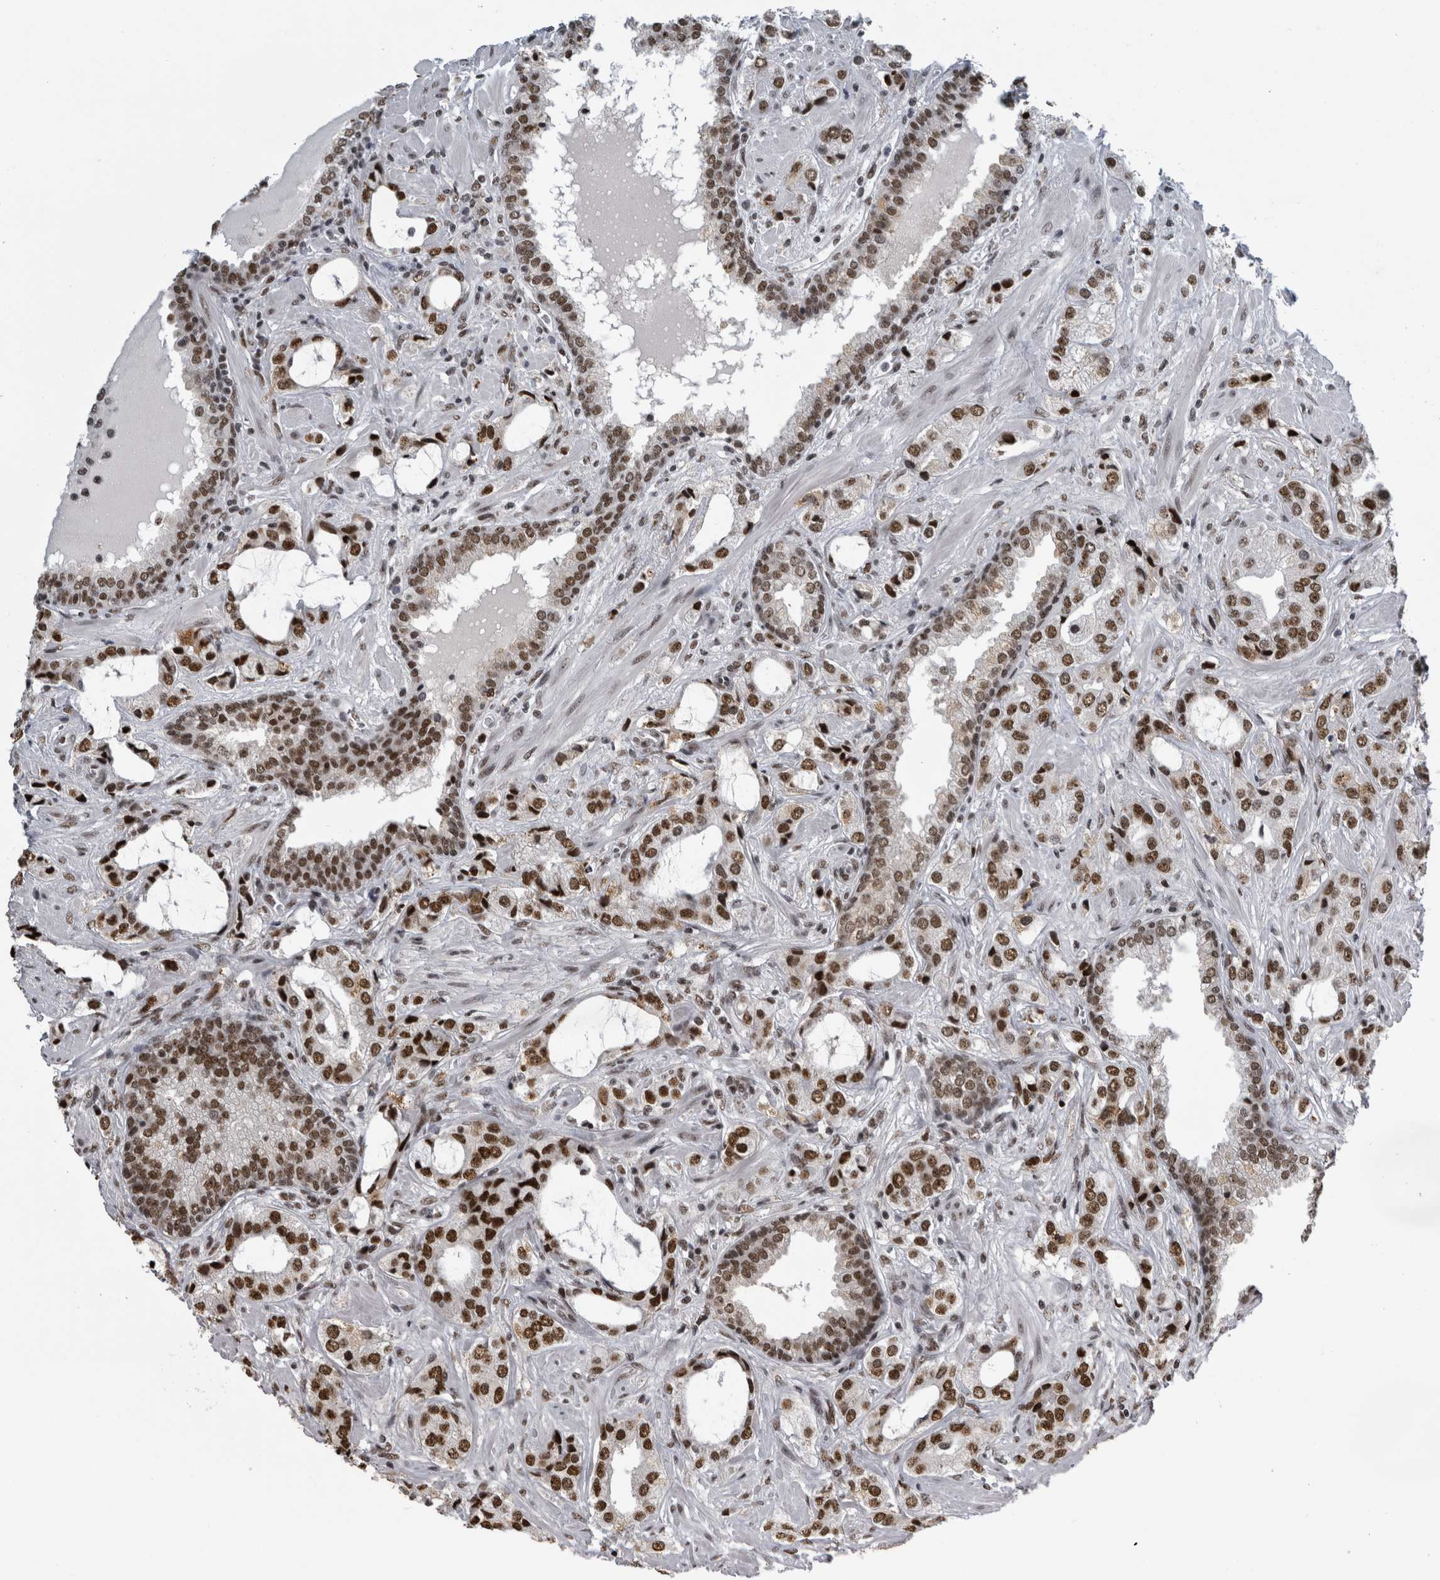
{"staining": {"intensity": "strong", "quantity": ">75%", "location": "nuclear"}, "tissue": "prostate cancer", "cell_type": "Tumor cells", "image_type": "cancer", "snomed": [{"axis": "morphology", "description": "Adenocarcinoma, High grade"}, {"axis": "topography", "description": "Prostate"}], "caption": "Prostate cancer was stained to show a protein in brown. There is high levels of strong nuclear staining in approximately >75% of tumor cells.", "gene": "ZSCAN2", "patient": {"sex": "male", "age": 66}}